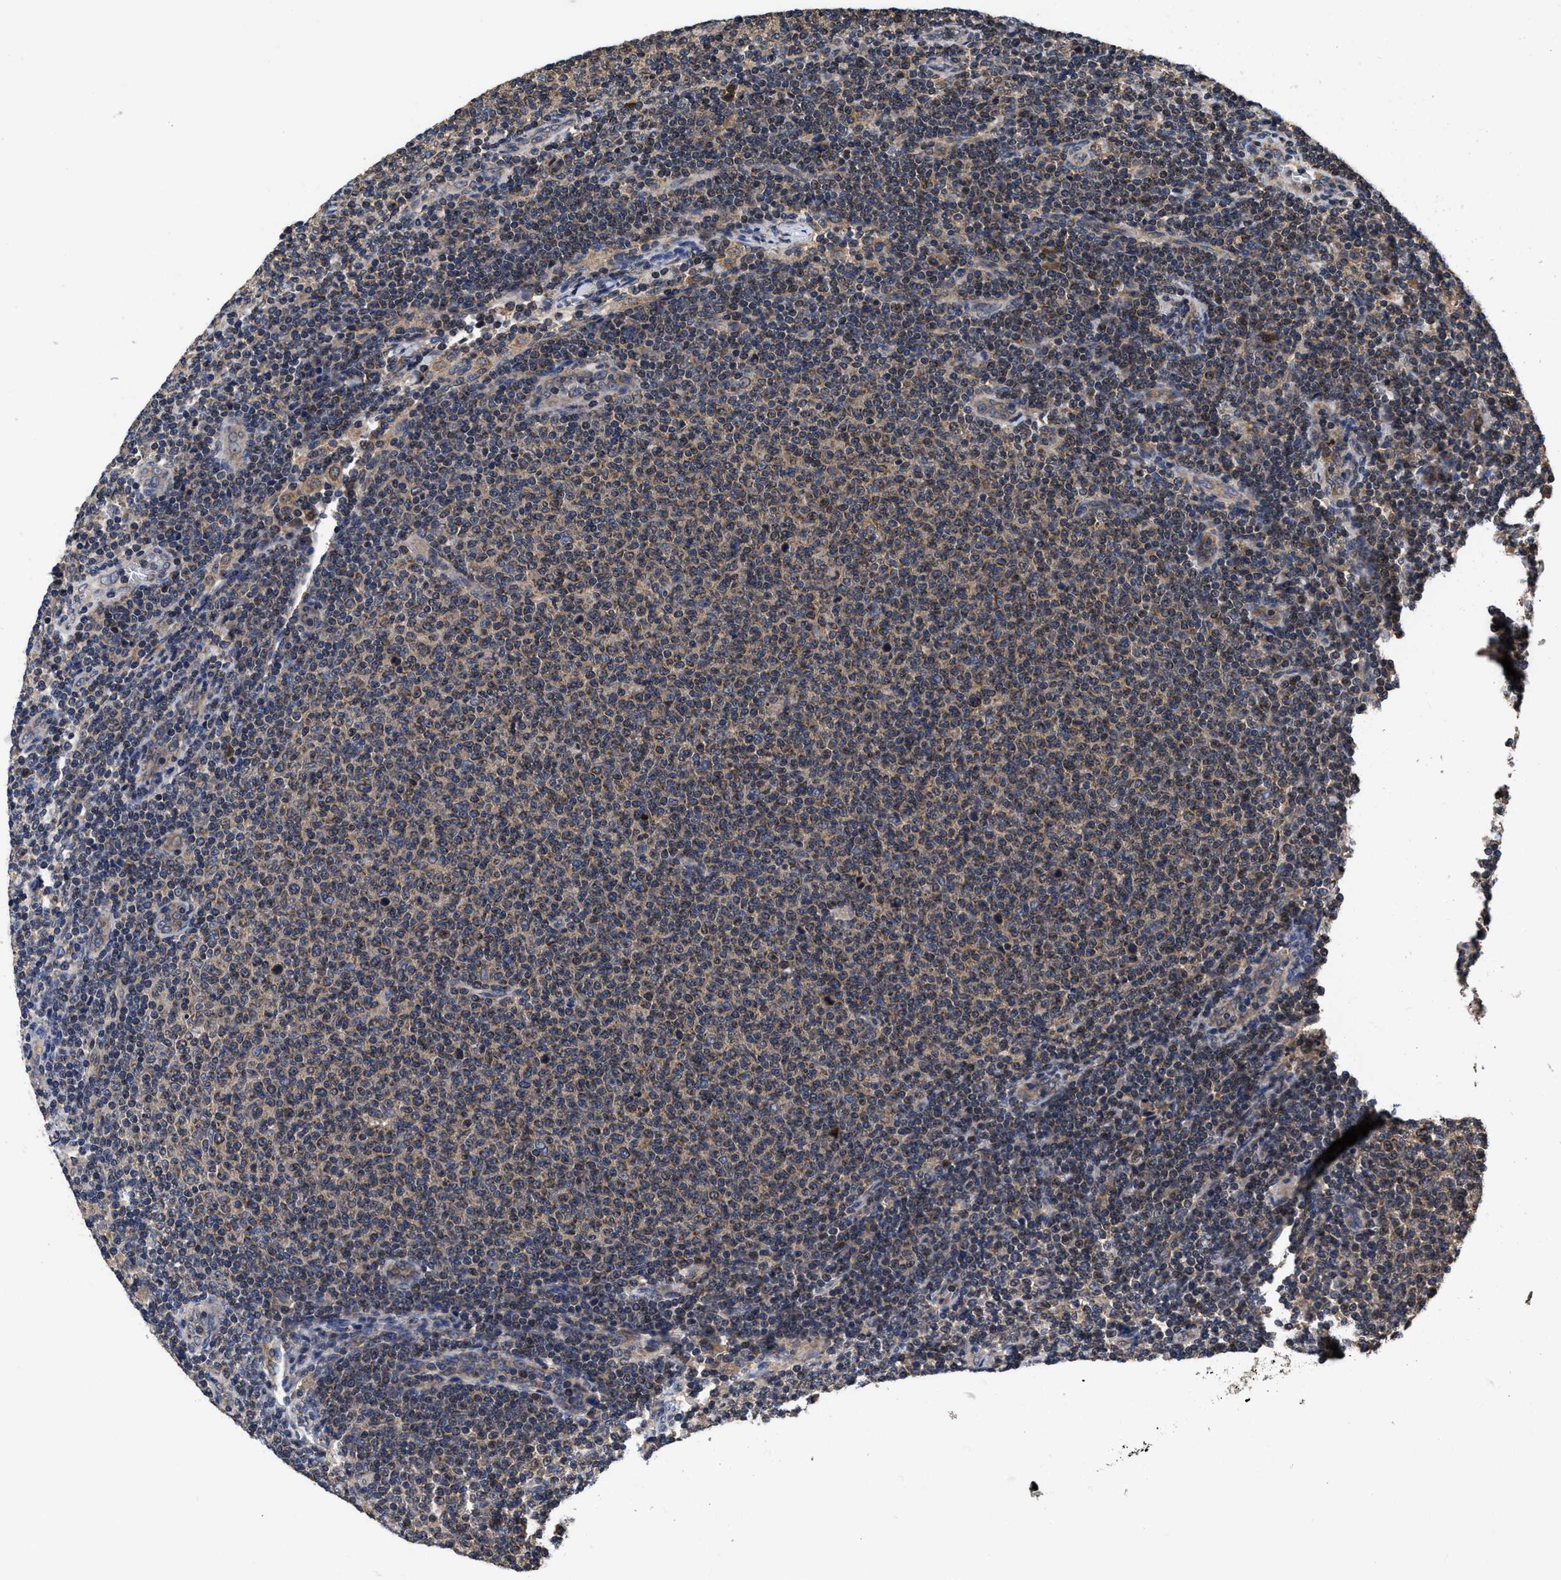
{"staining": {"intensity": "moderate", "quantity": "25%-75%", "location": "cytoplasmic/membranous"}, "tissue": "lymphoma", "cell_type": "Tumor cells", "image_type": "cancer", "snomed": [{"axis": "morphology", "description": "Malignant lymphoma, non-Hodgkin's type, Low grade"}, {"axis": "topography", "description": "Lymph node"}], "caption": "The image demonstrates immunohistochemical staining of lymphoma. There is moderate cytoplasmic/membranous expression is seen in approximately 25%-75% of tumor cells.", "gene": "LRRC3", "patient": {"sex": "male", "age": 66}}